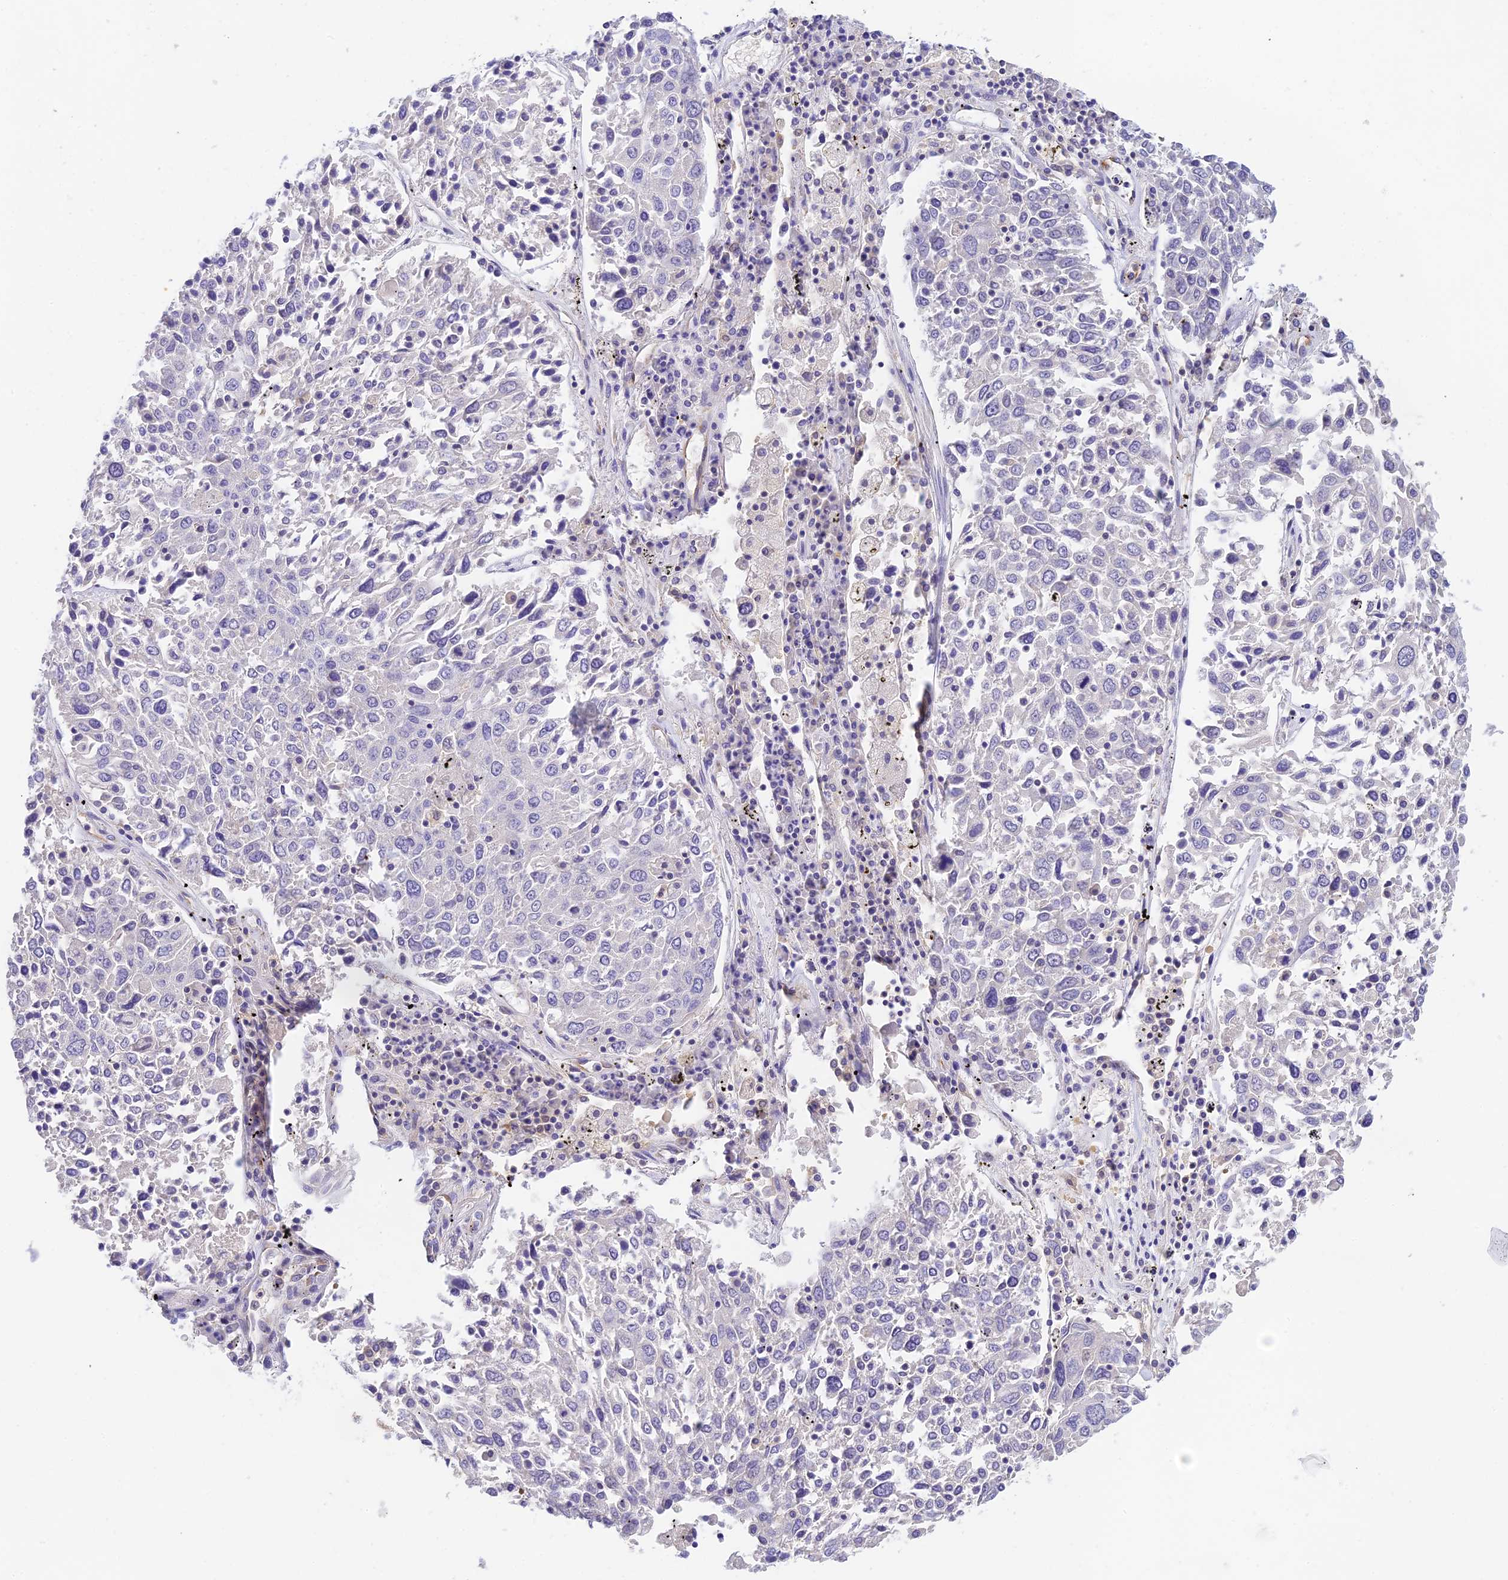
{"staining": {"intensity": "negative", "quantity": "none", "location": "none"}, "tissue": "lung cancer", "cell_type": "Tumor cells", "image_type": "cancer", "snomed": [{"axis": "morphology", "description": "Squamous cell carcinoma, NOS"}, {"axis": "topography", "description": "Lung"}], "caption": "This is an immunohistochemistry (IHC) histopathology image of human lung squamous cell carcinoma. There is no expression in tumor cells.", "gene": "HDHD2", "patient": {"sex": "male", "age": 65}}